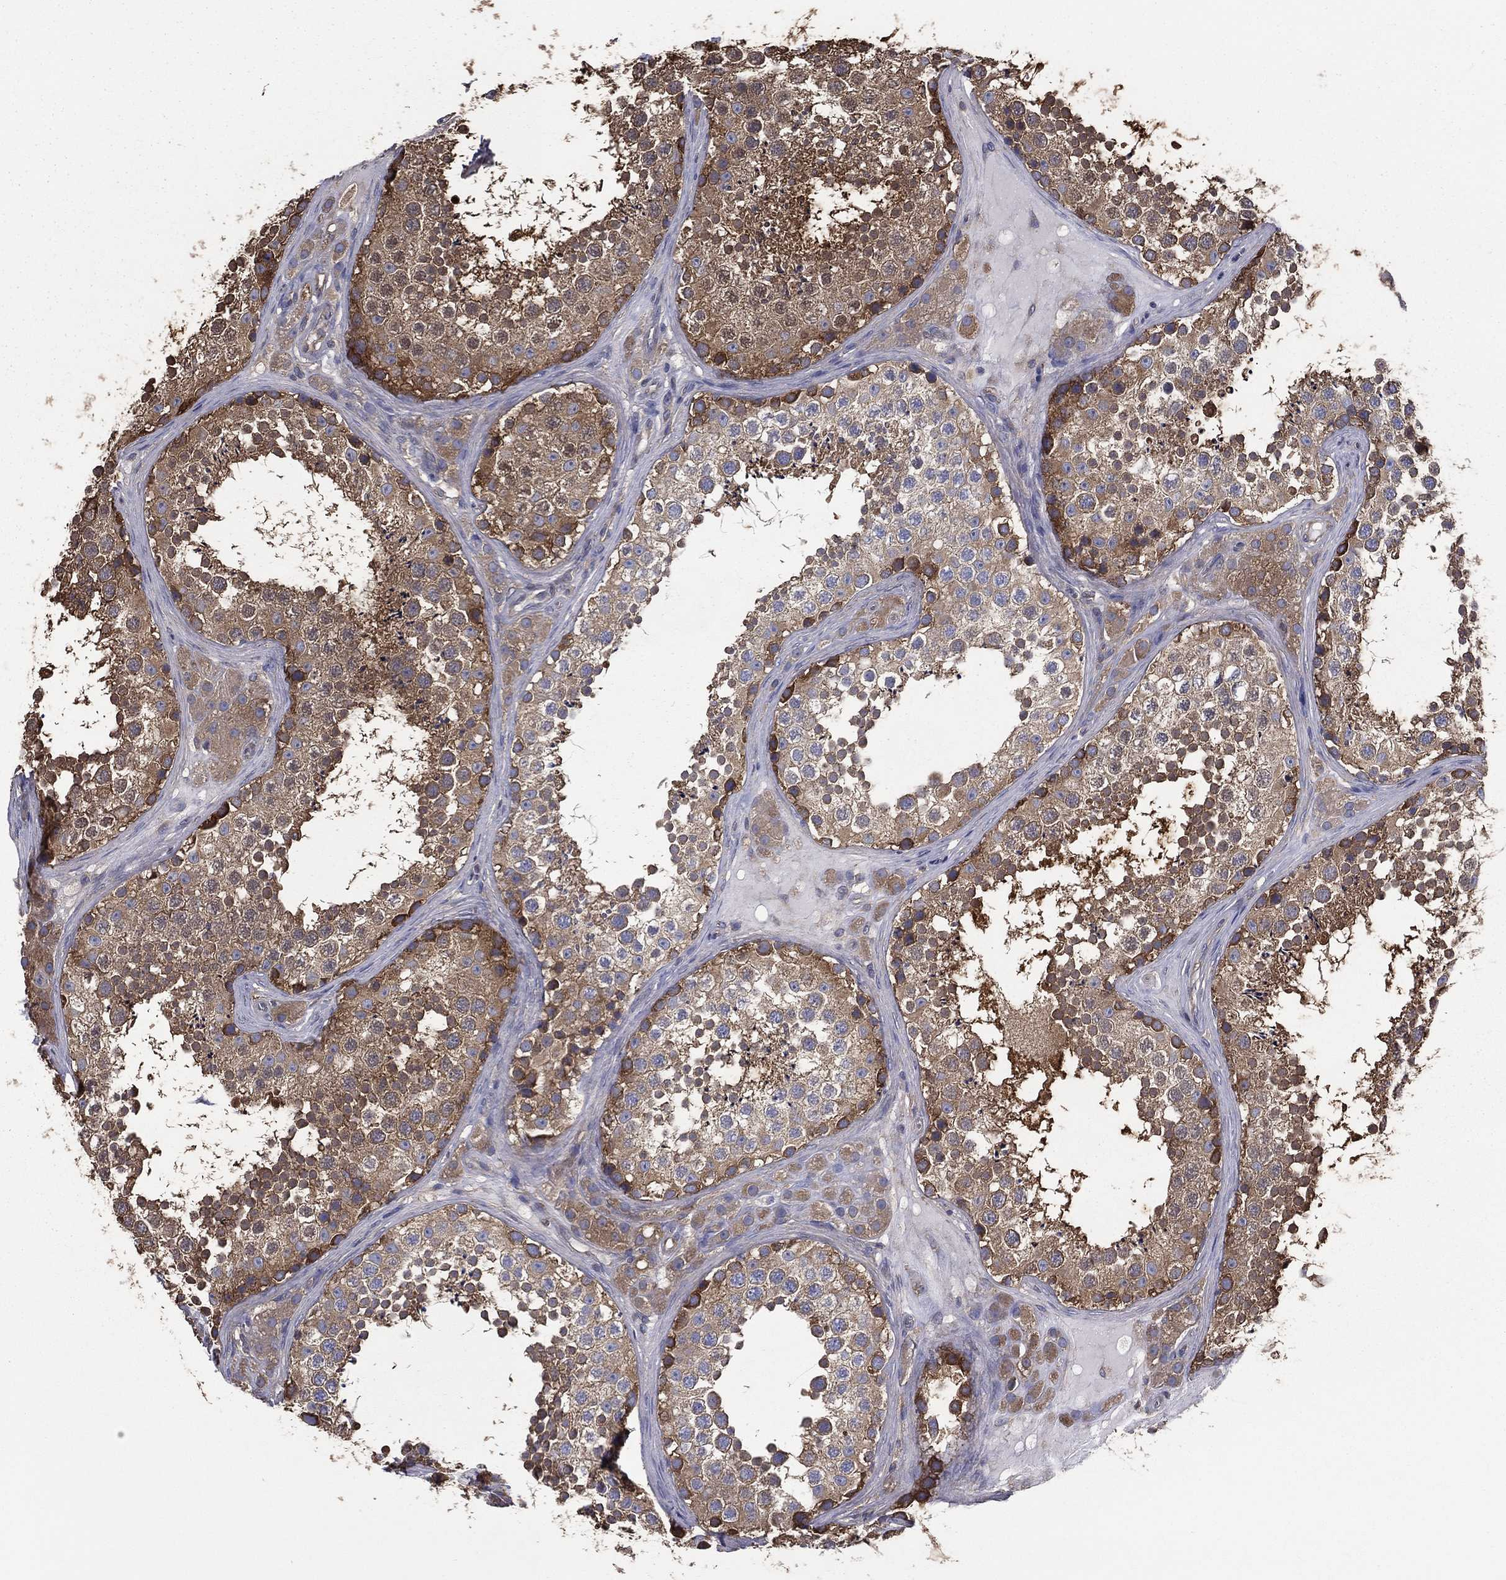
{"staining": {"intensity": "moderate", "quantity": ">75%", "location": "cytoplasmic/membranous"}, "tissue": "testis", "cell_type": "Cells in seminiferous ducts", "image_type": "normal", "snomed": [{"axis": "morphology", "description": "Normal tissue, NOS"}, {"axis": "topography", "description": "Testis"}], "caption": "Human testis stained with a brown dye demonstrates moderate cytoplasmic/membranous positive positivity in approximately >75% of cells in seminiferous ducts.", "gene": "SARS1", "patient": {"sex": "male", "age": 41}}